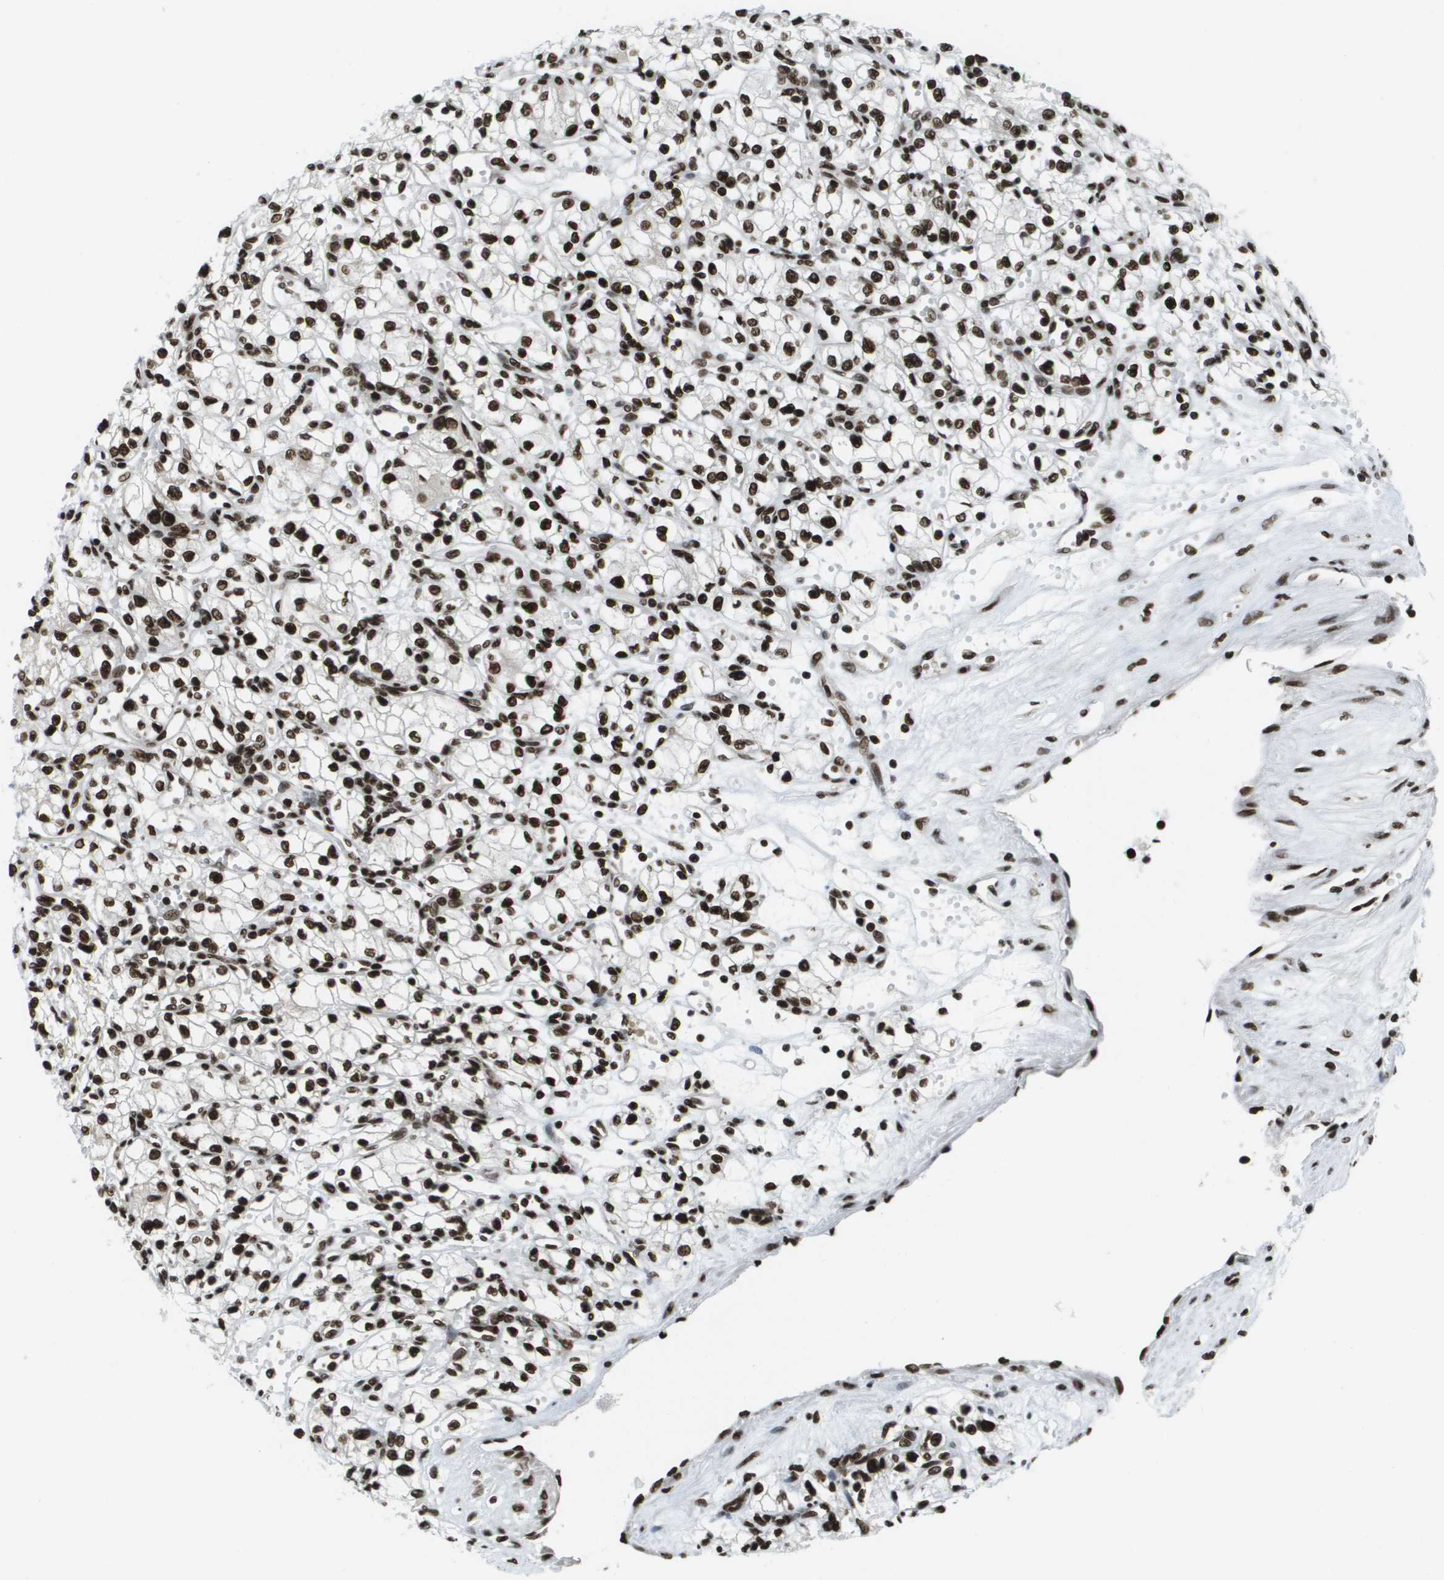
{"staining": {"intensity": "strong", "quantity": ">75%", "location": "nuclear"}, "tissue": "renal cancer", "cell_type": "Tumor cells", "image_type": "cancer", "snomed": [{"axis": "morphology", "description": "Normal tissue, NOS"}, {"axis": "morphology", "description": "Adenocarcinoma, NOS"}, {"axis": "topography", "description": "Kidney"}], "caption": "Human renal cancer (adenocarcinoma) stained with a protein marker shows strong staining in tumor cells.", "gene": "GLYR1", "patient": {"sex": "male", "age": 59}}